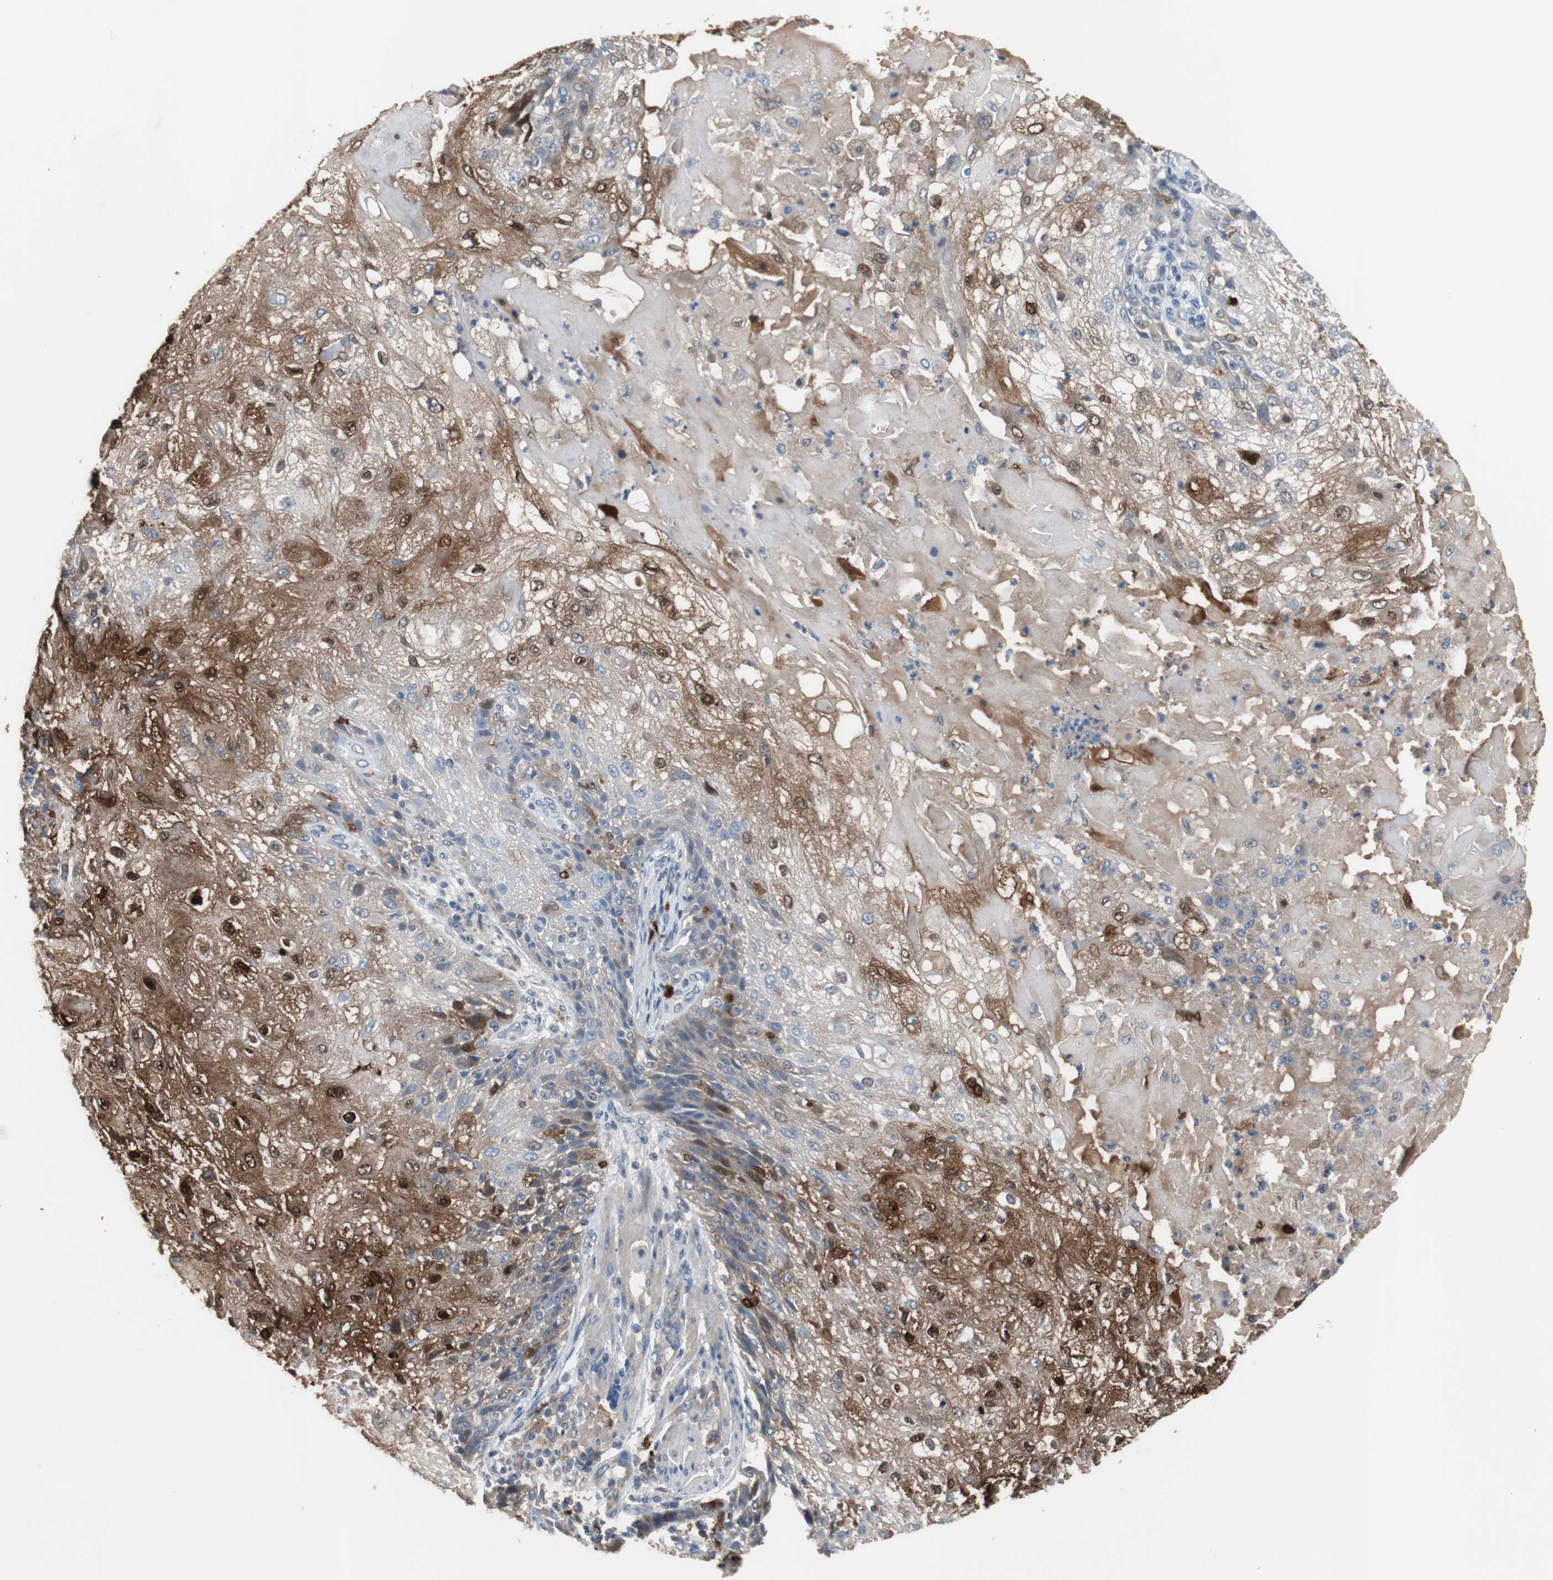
{"staining": {"intensity": "strong", "quantity": ">75%", "location": "cytoplasmic/membranous,nuclear"}, "tissue": "skin cancer", "cell_type": "Tumor cells", "image_type": "cancer", "snomed": [{"axis": "morphology", "description": "Normal tissue, NOS"}, {"axis": "morphology", "description": "Squamous cell carcinoma, NOS"}, {"axis": "topography", "description": "Skin"}], "caption": "This is a photomicrograph of immunohistochemistry (IHC) staining of skin squamous cell carcinoma, which shows strong expression in the cytoplasmic/membranous and nuclear of tumor cells.", "gene": "CALB2", "patient": {"sex": "female", "age": 83}}